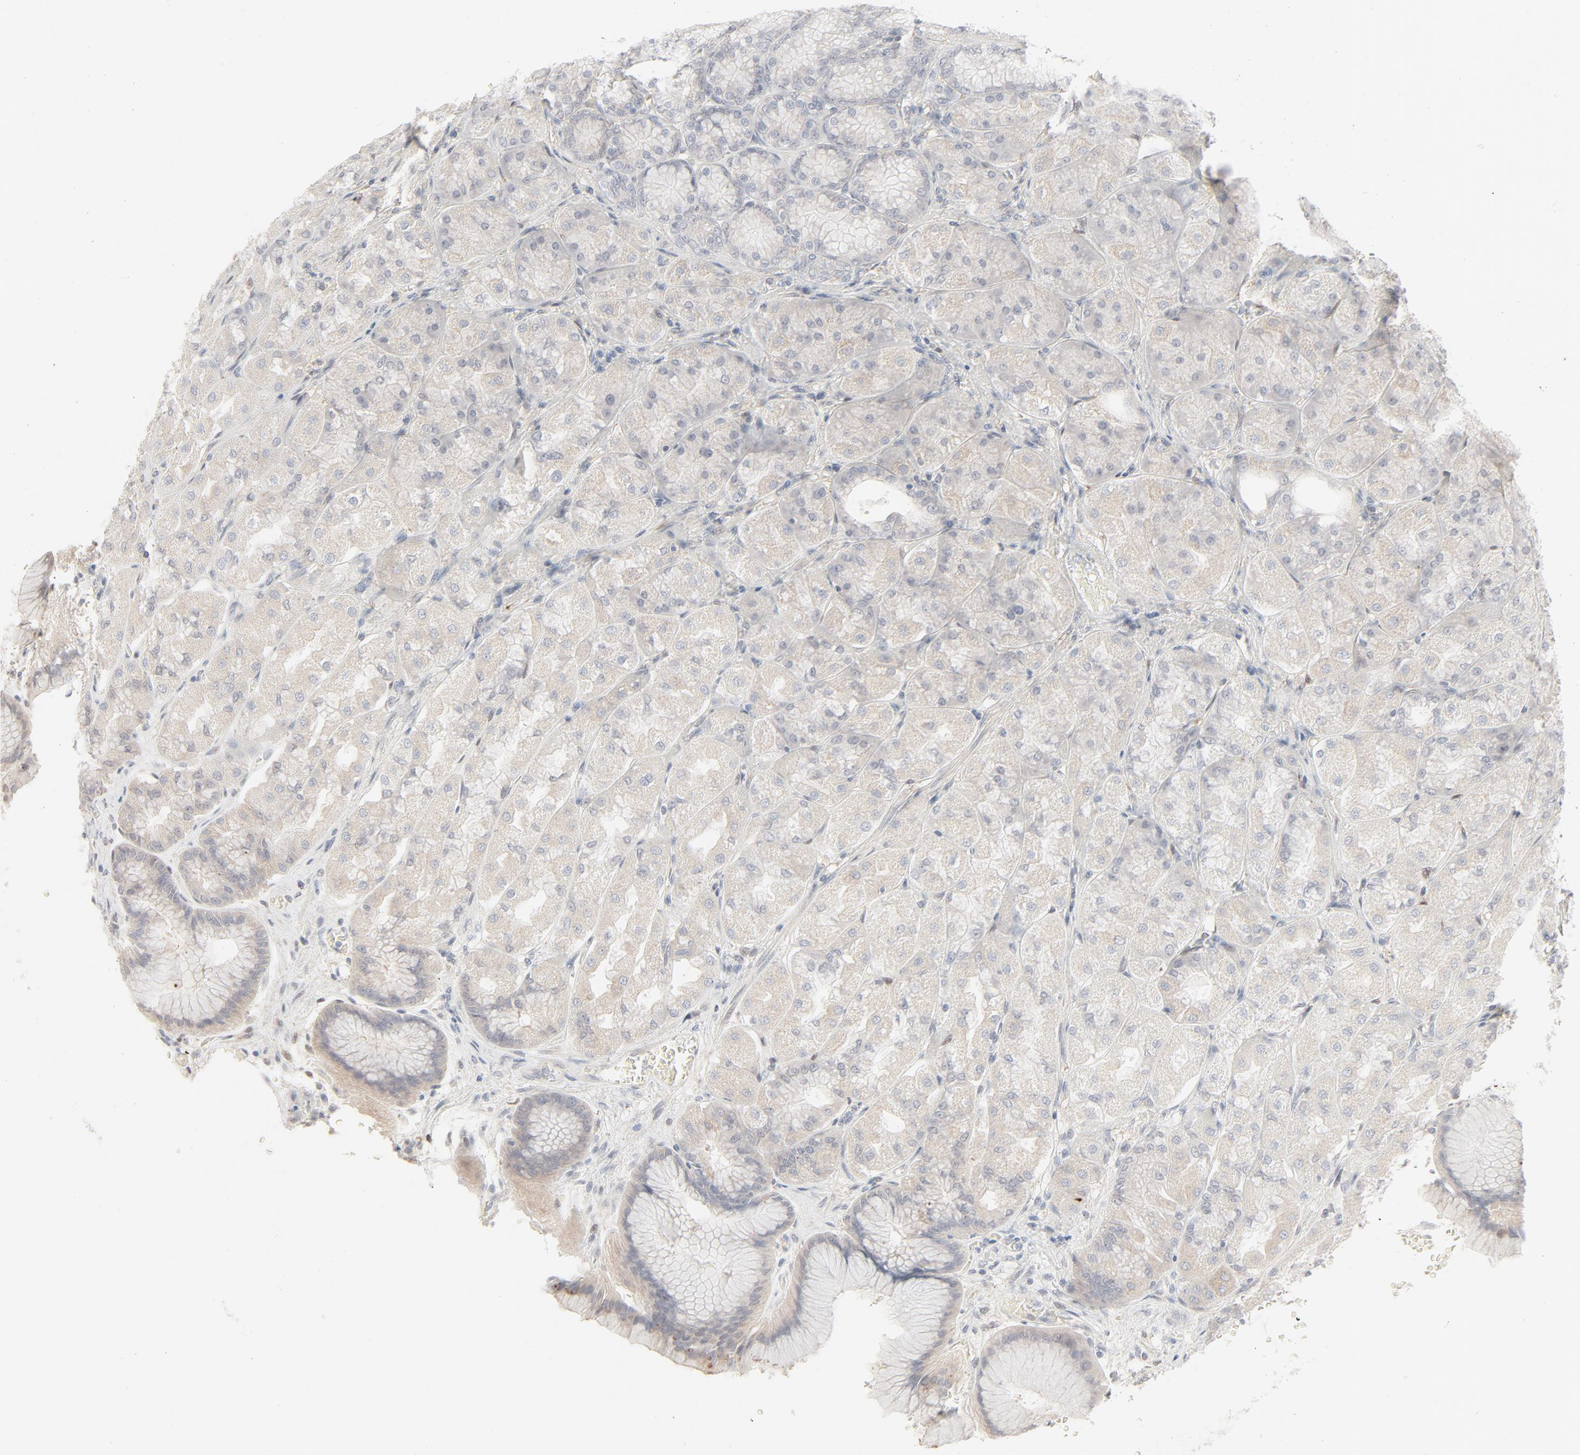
{"staining": {"intensity": "negative", "quantity": "none", "location": "none"}, "tissue": "stomach", "cell_type": "Glandular cells", "image_type": "normal", "snomed": [{"axis": "morphology", "description": "Normal tissue, NOS"}, {"axis": "morphology", "description": "Adenocarcinoma, NOS"}, {"axis": "topography", "description": "Stomach"}, {"axis": "topography", "description": "Stomach, lower"}], "caption": "The histopathology image displays no significant expression in glandular cells of stomach.", "gene": "LGALS2", "patient": {"sex": "female", "age": 65}}